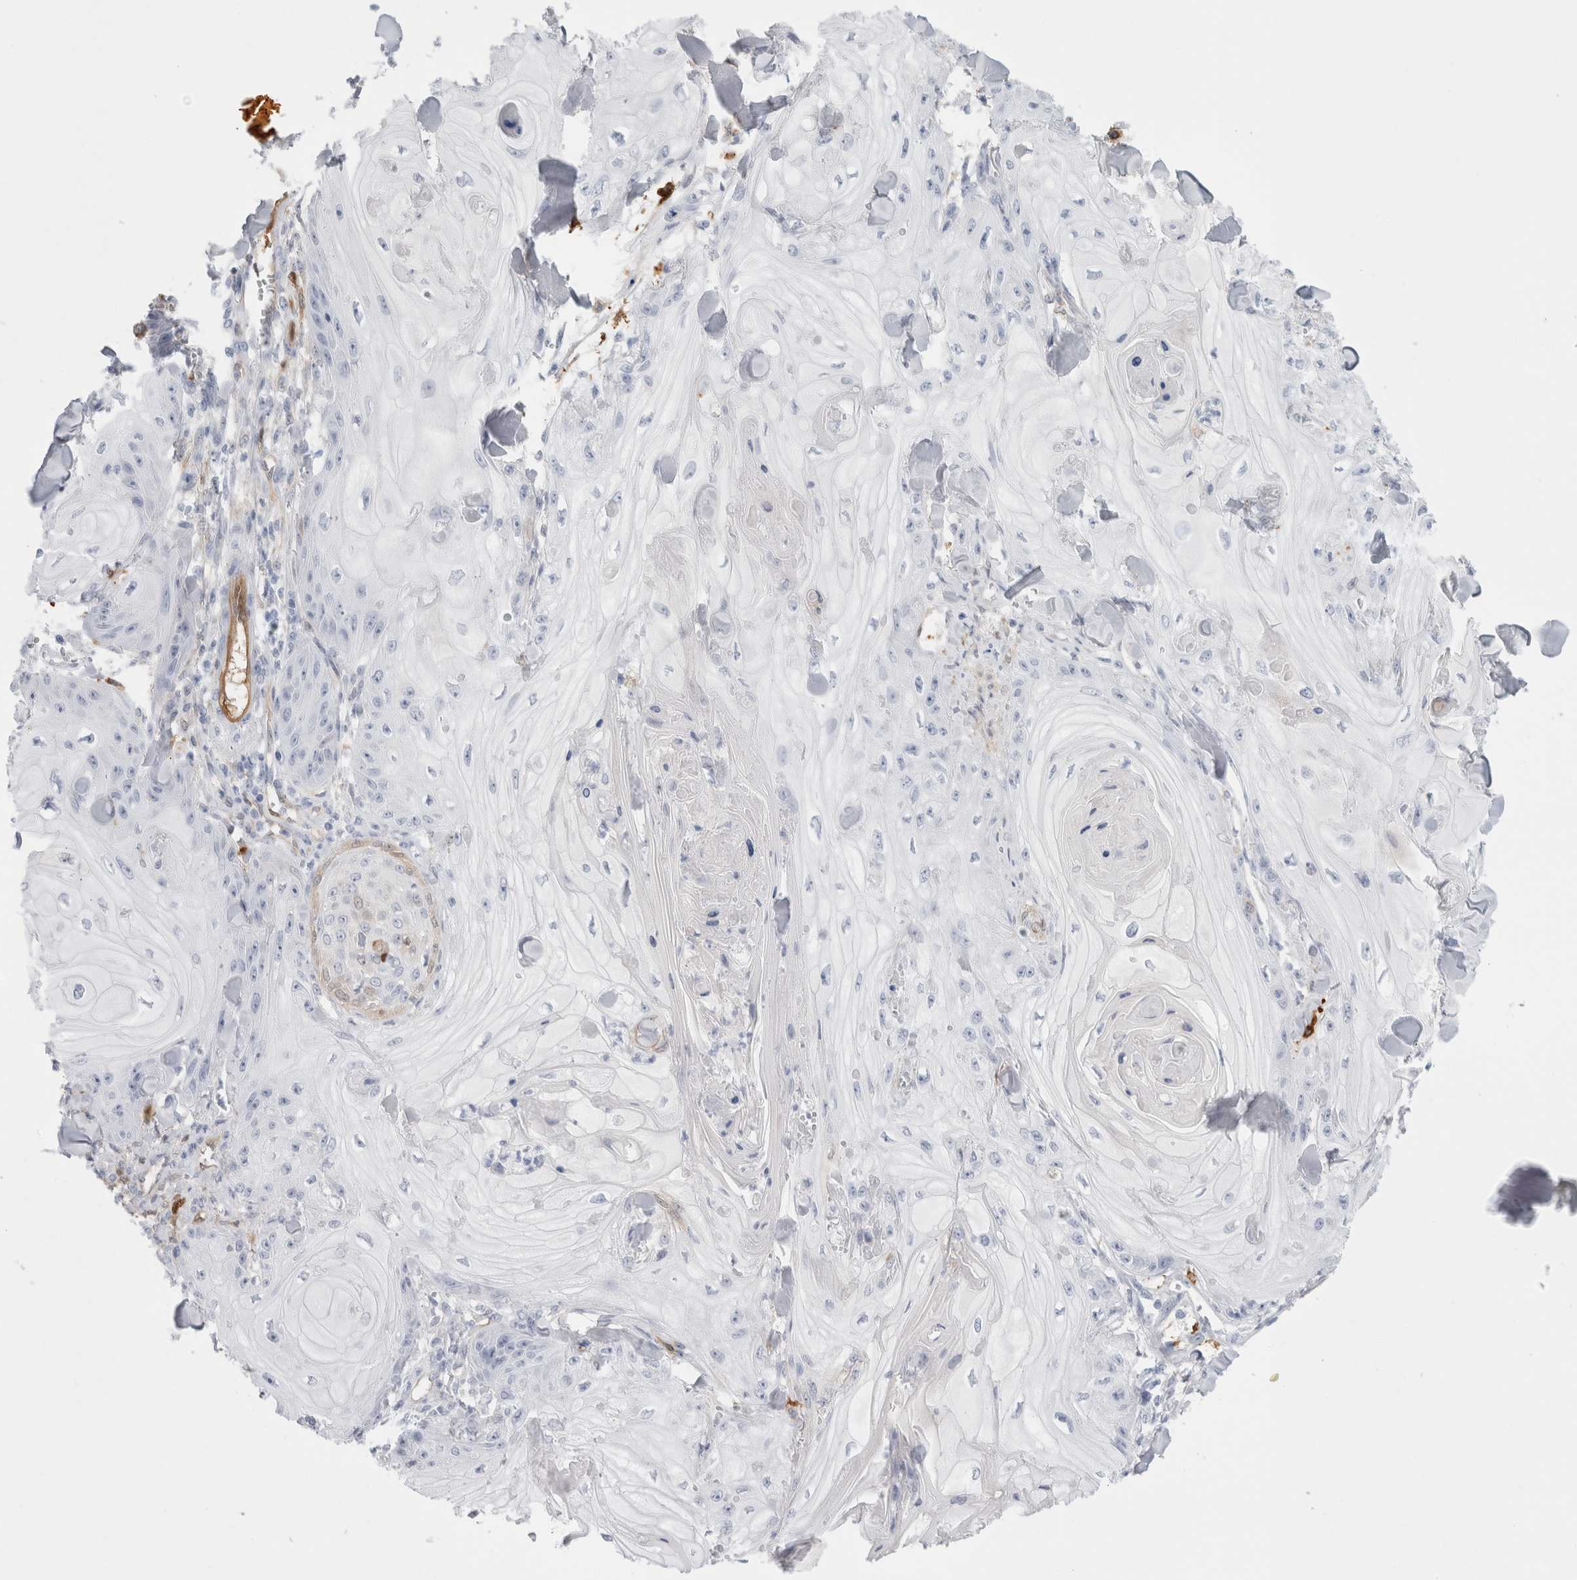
{"staining": {"intensity": "negative", "quantity": "none", "location": "none"}, "tissue": "skin cancer", "cell_type": "Tumor cells", "image_type": "cancer", "snomed": [{"axis": "morphology", "description": "Squamous cell carcinoma, NOS"}, {"axis": "topography", "description": "Skin"}], "caption": "High magnification brightfield microscopy of squamous cell carcinoma (skin) stained with DAB (3,3'-diaminobenzidine) (brown) and counterstained with hematoxylin (blue): tumor cells show no significant staining.", "gene": "NAPEPLD", "patient": {"sex": "male", "age": 74}}